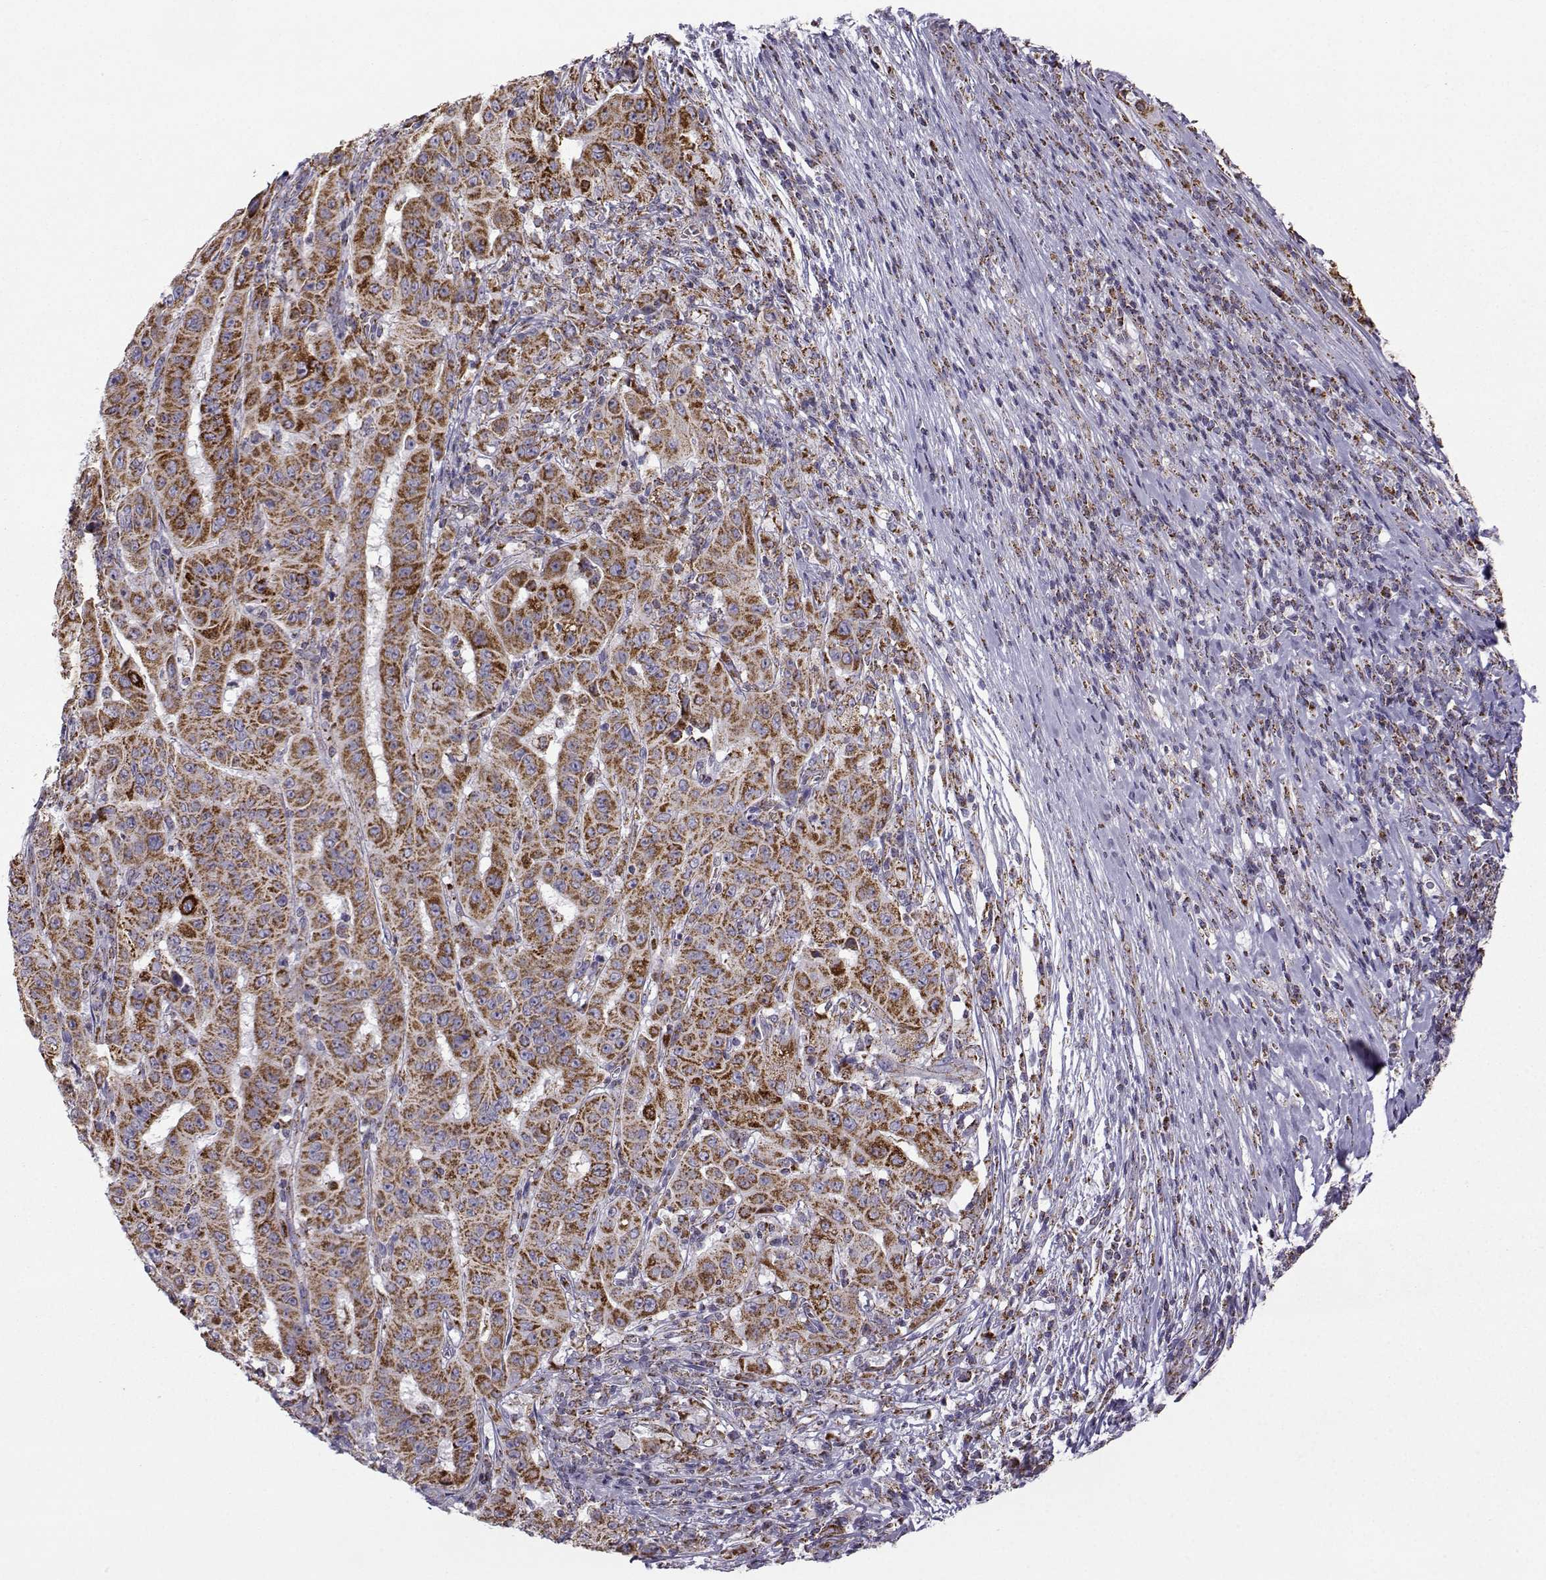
{"staining": {"intensity": "strong", "quantity": "25%-75%", "location": "cytoplasmic/membranous"}, "tissue": "pancreatic cancer", "cell_type": "Tumor cells", "image_type": "cancer", "snomed": [{"axis": "morphology", "description": "Adenocarcinoma, NOS"}, {"axis": "topography", "description": "Pancreas"}], "caption": "The immunohistochemical stain labels strong cytoplasmic/membranous positivity in tumor cells of adenocarcinoma (pancreatic) tissue.", "gene": "NECAB3", "patient": {"sex": "male", "age": 63}}